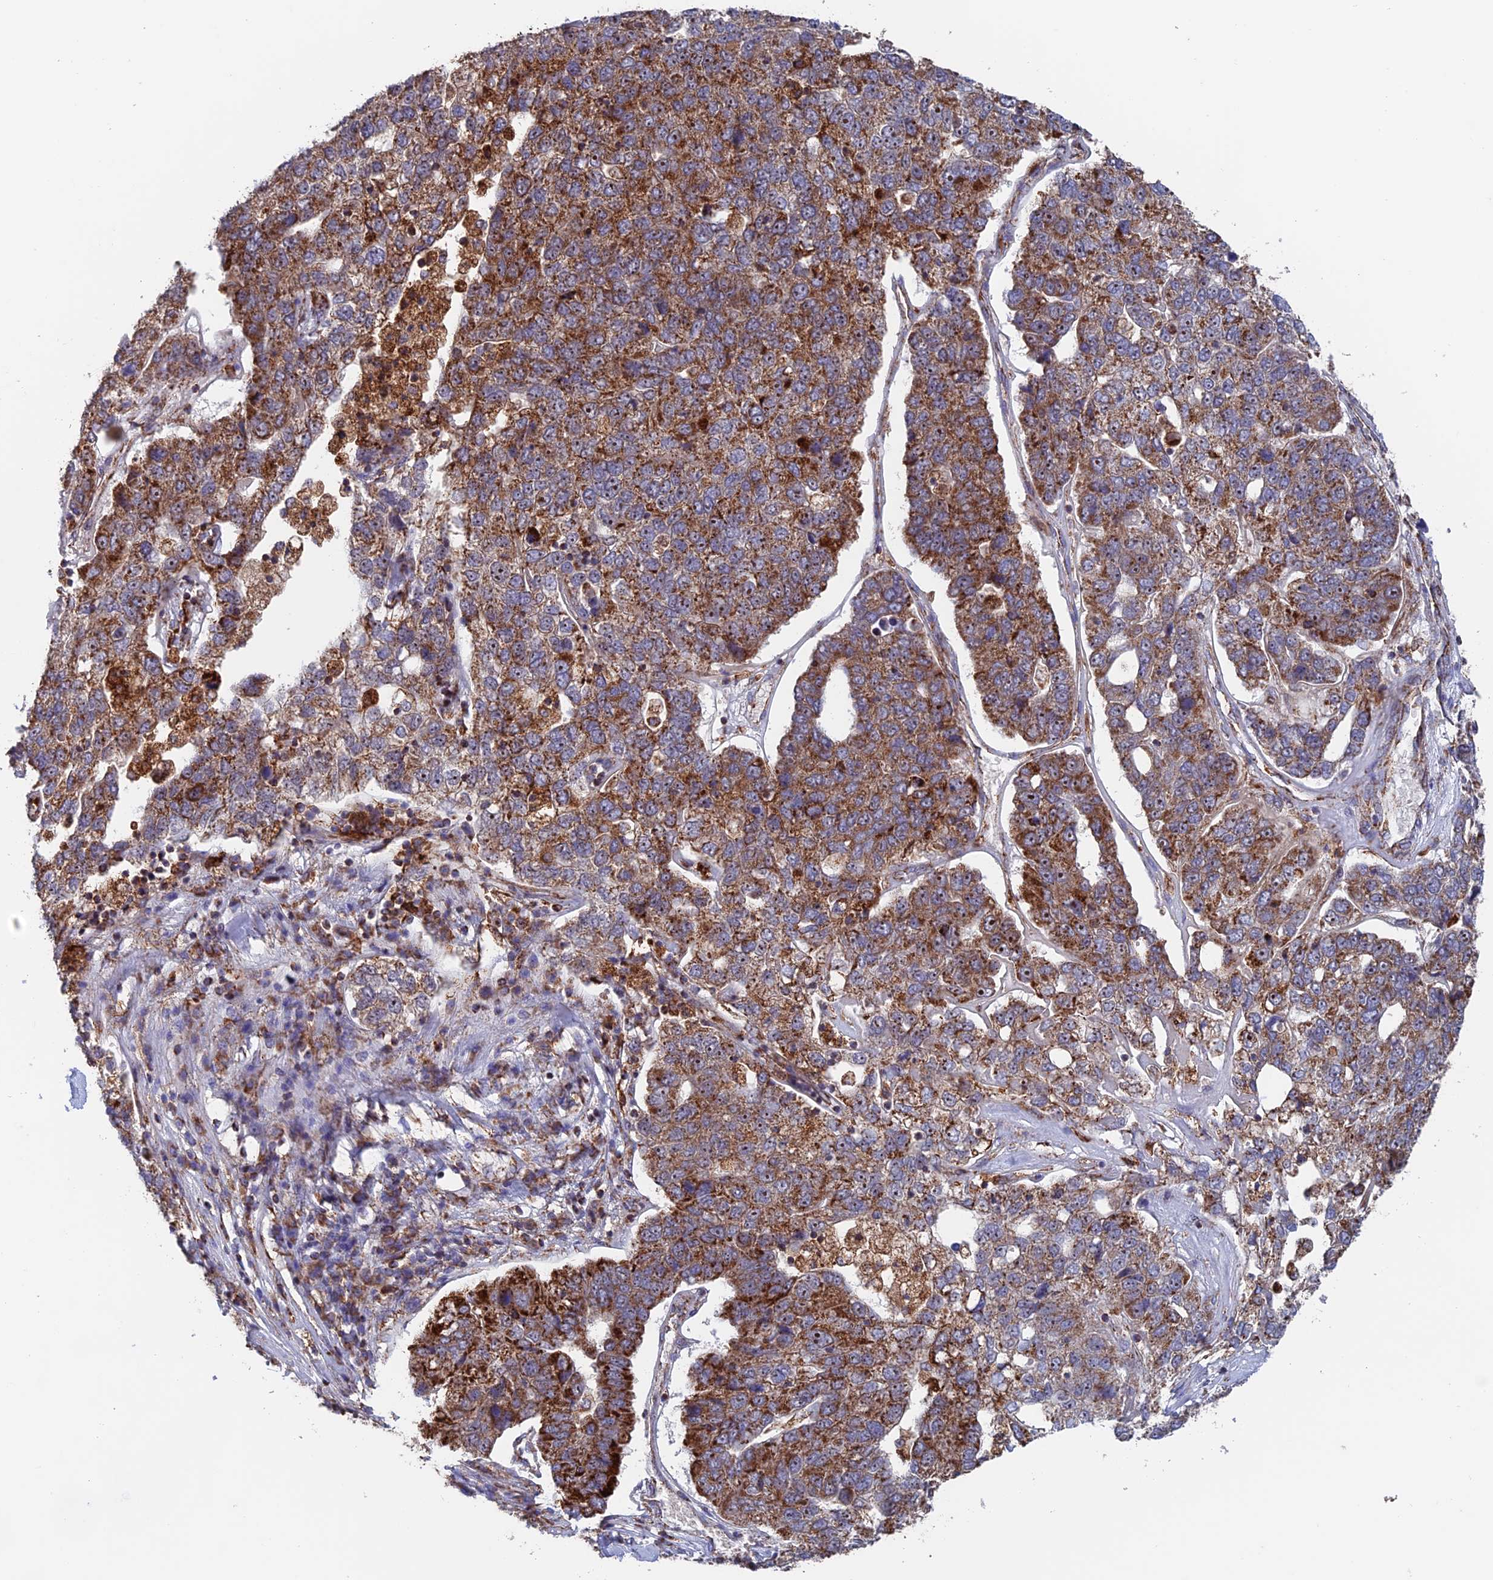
{"staining": {"intensity": "strong", "quantity": "25%-75%", "location": "cytoplasmic/membranous"}, "tissue": "pancreatic cancer", "cell_type": "Tumor cells", "image_type": "cancer", "snomed": [{"axis": "morphology", "description": "Adenocarcinoma, NOS"}, {"axis": "topography", "description": "Pancreas"}], "caption": "Human pancreatic cancer (adenocarcinoma) stained with a protein marker exhibits strong staining in tumor cells.", "gene": "DTYMK", "patient": {"sex": "female", "age": 61}}